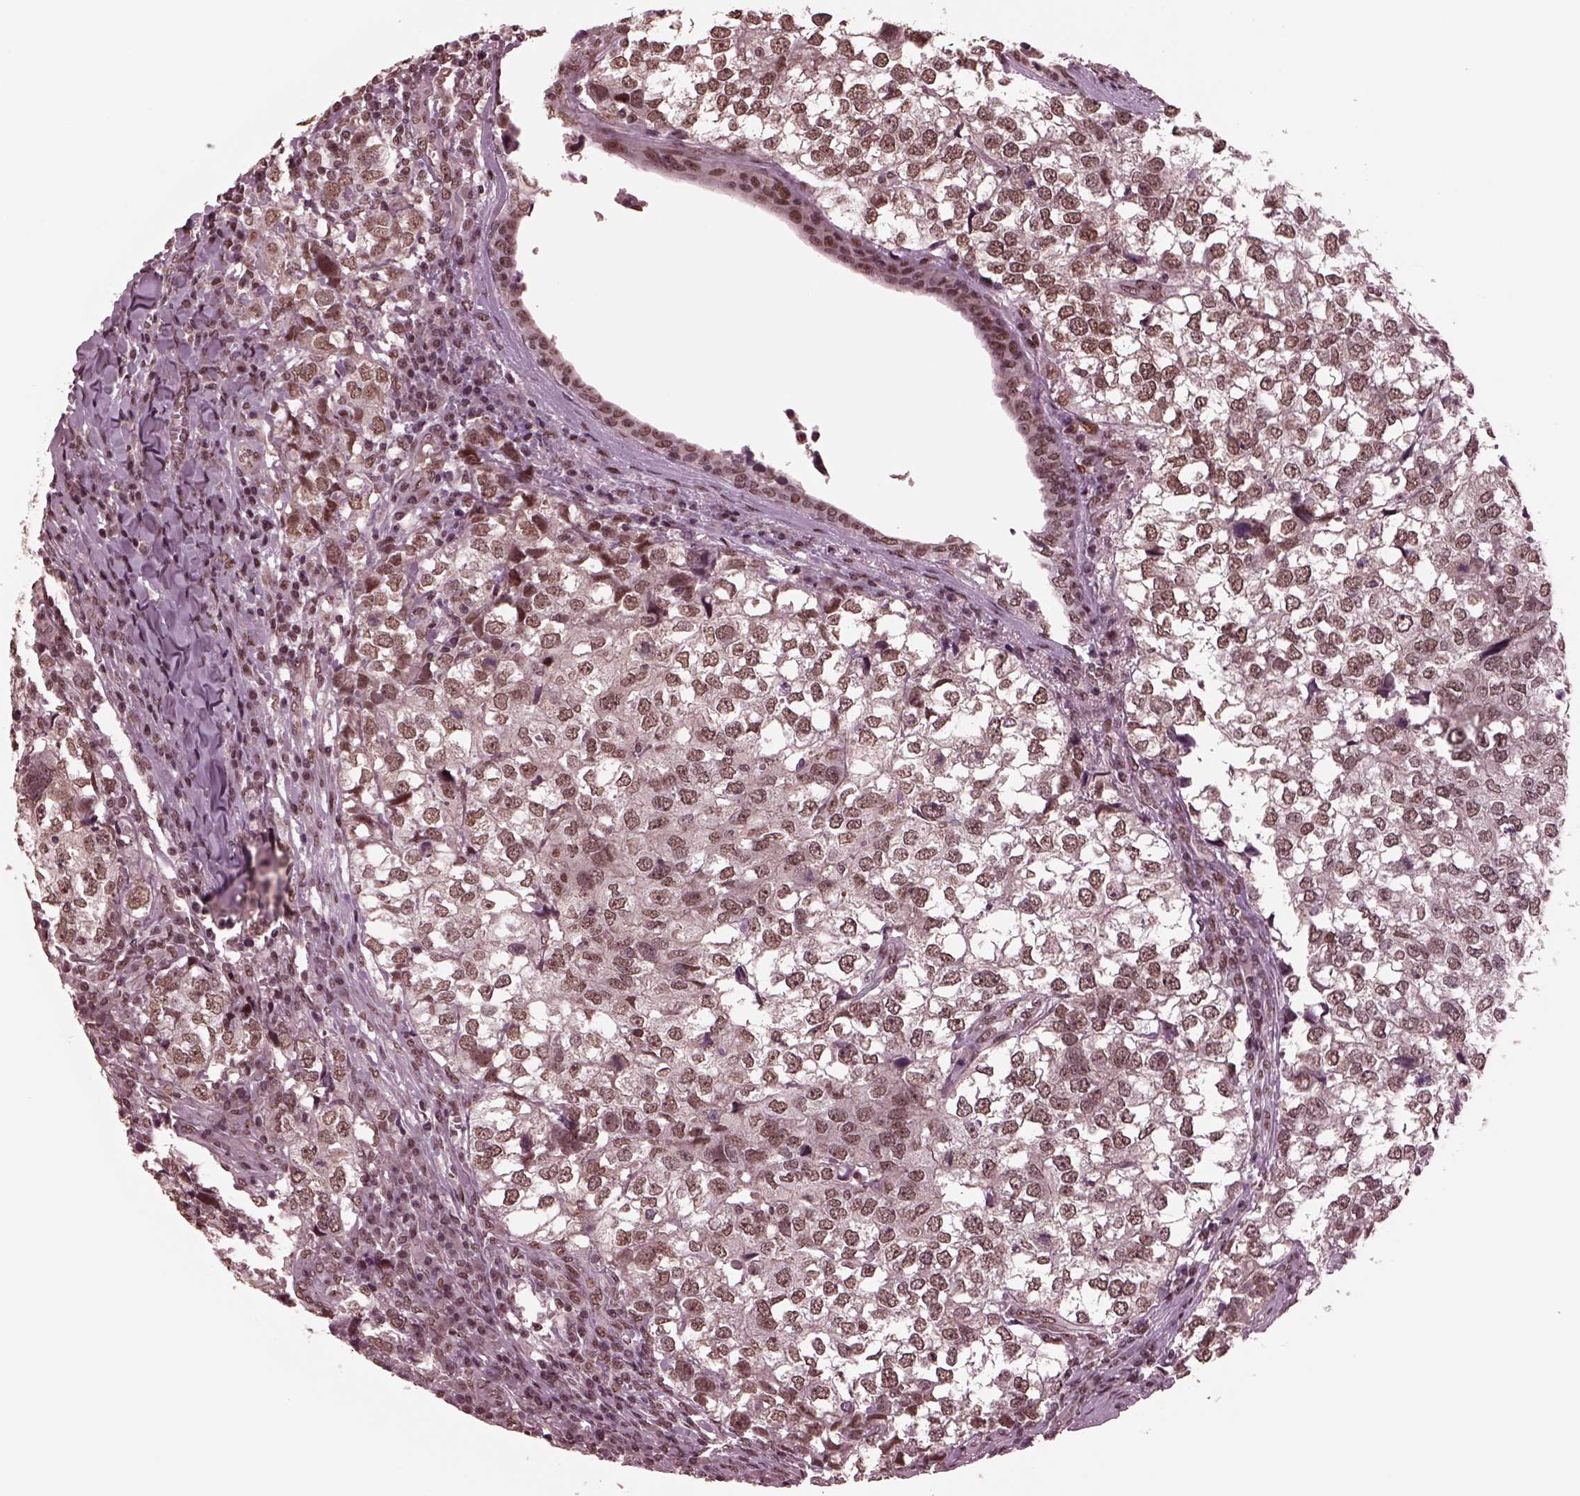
{"staining": {"intensity": "moderate", "quantity": "25%-75%", "location": "nuclear"}, "tissue": "breast cancer", "cell_type": "Tumor cells", "image_type": "cancer", "snomed": [{"axis": "morphology", "description": "Duct carcinoma"}, {"axis": "topography", "description": "Breast"}], "caption": "Breast cancer stained for a protein shows moderate nuclear positivity in tumor cells.", "gene": "NAP1L5", "patient": {"sex": "female", "age": 30}}